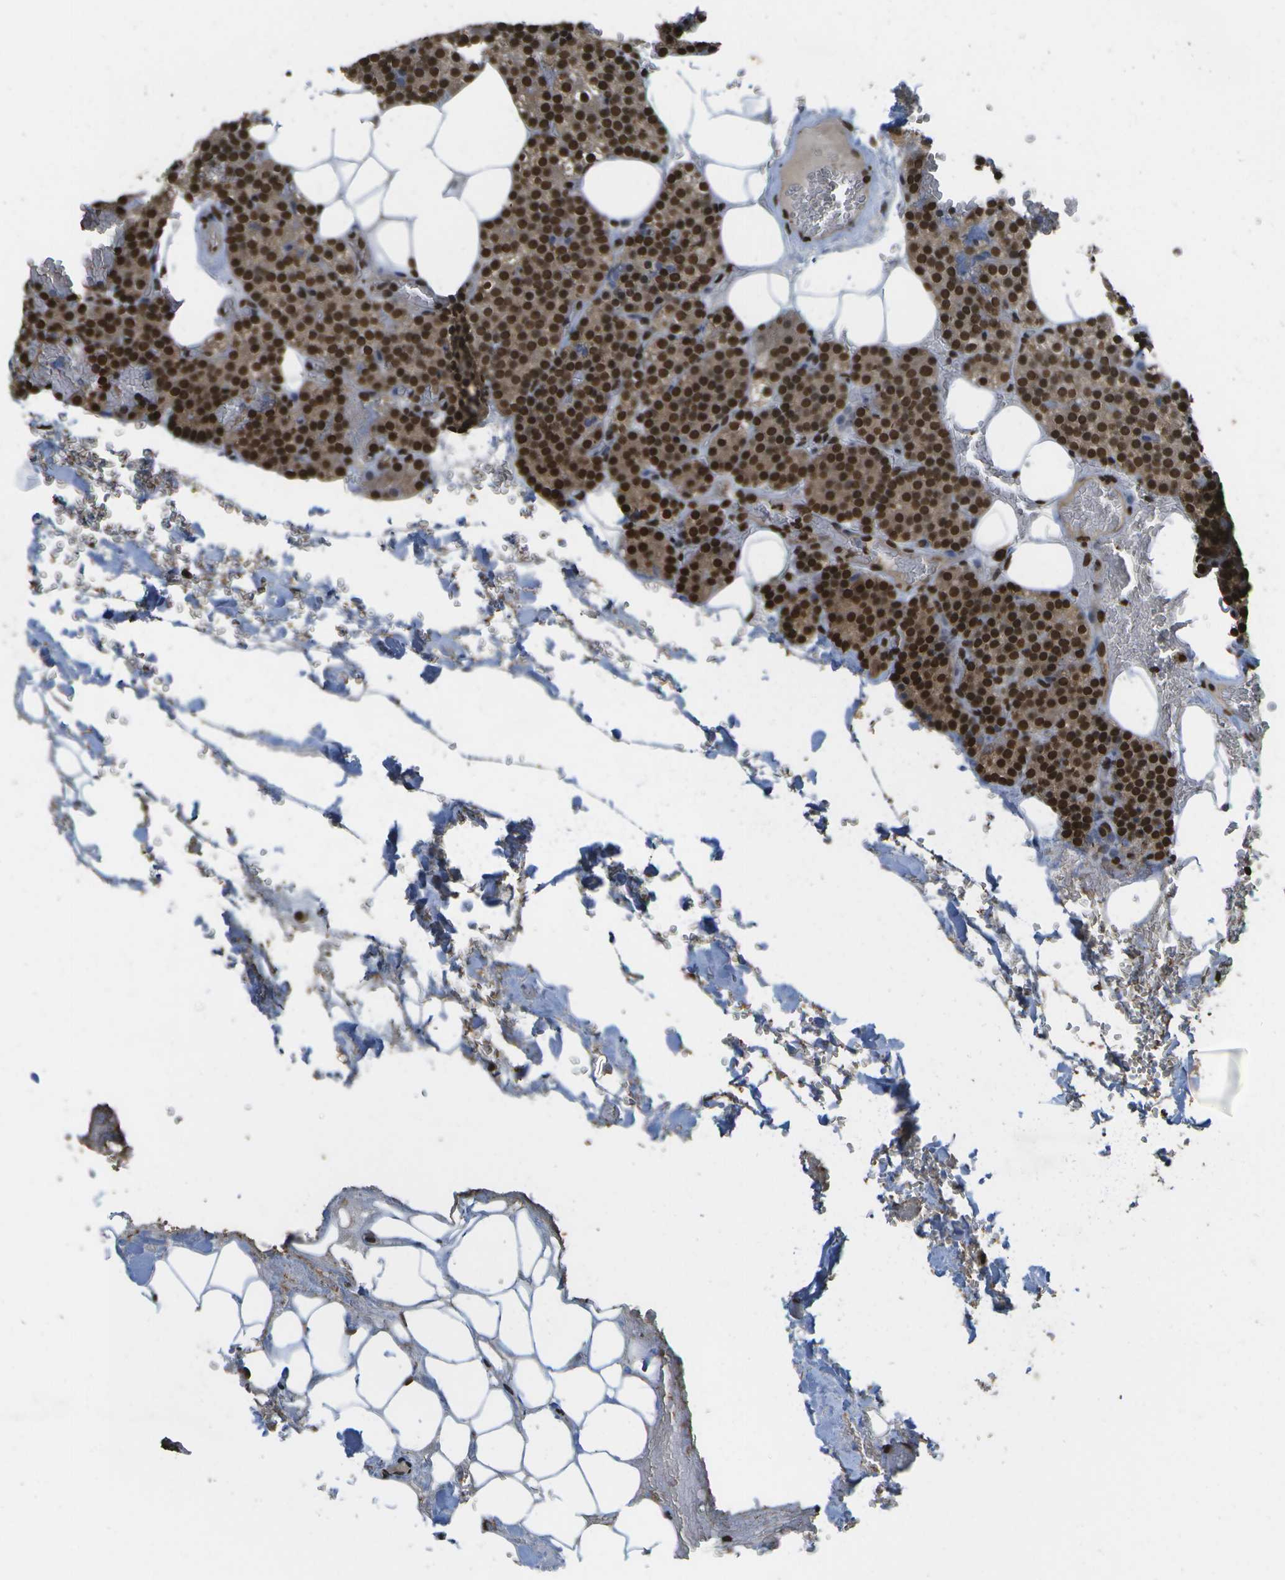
{"staining": {"intensity": "strong", "quantity": ">75%", "location": "cytoplasmic/membranous,nuclear"}, "tissue": "parathyroid gland", "cell_type": "Glandular cells", "image_type": "normal", "snomed": [{"axis": "morphology", "description": "Normal tissue, NOS"}, {"axis": "morphology", "description": "Inflammation chronic"}, {"axis": "morphology", "description": "Goiter, colloid"}, {"axis": "topography", "description": "Thyroid gland"}, {"axis": "topography", "description": "Parathyroid gland"}], "caption": "Parathyroid gland stained with immunohistochemistry exhibits strong cytoplasmic/membranous,nuclear staining in about >75% of glandular cells.", "gene": "SPEN", "patient": {"sex": "male", "age": 65}}